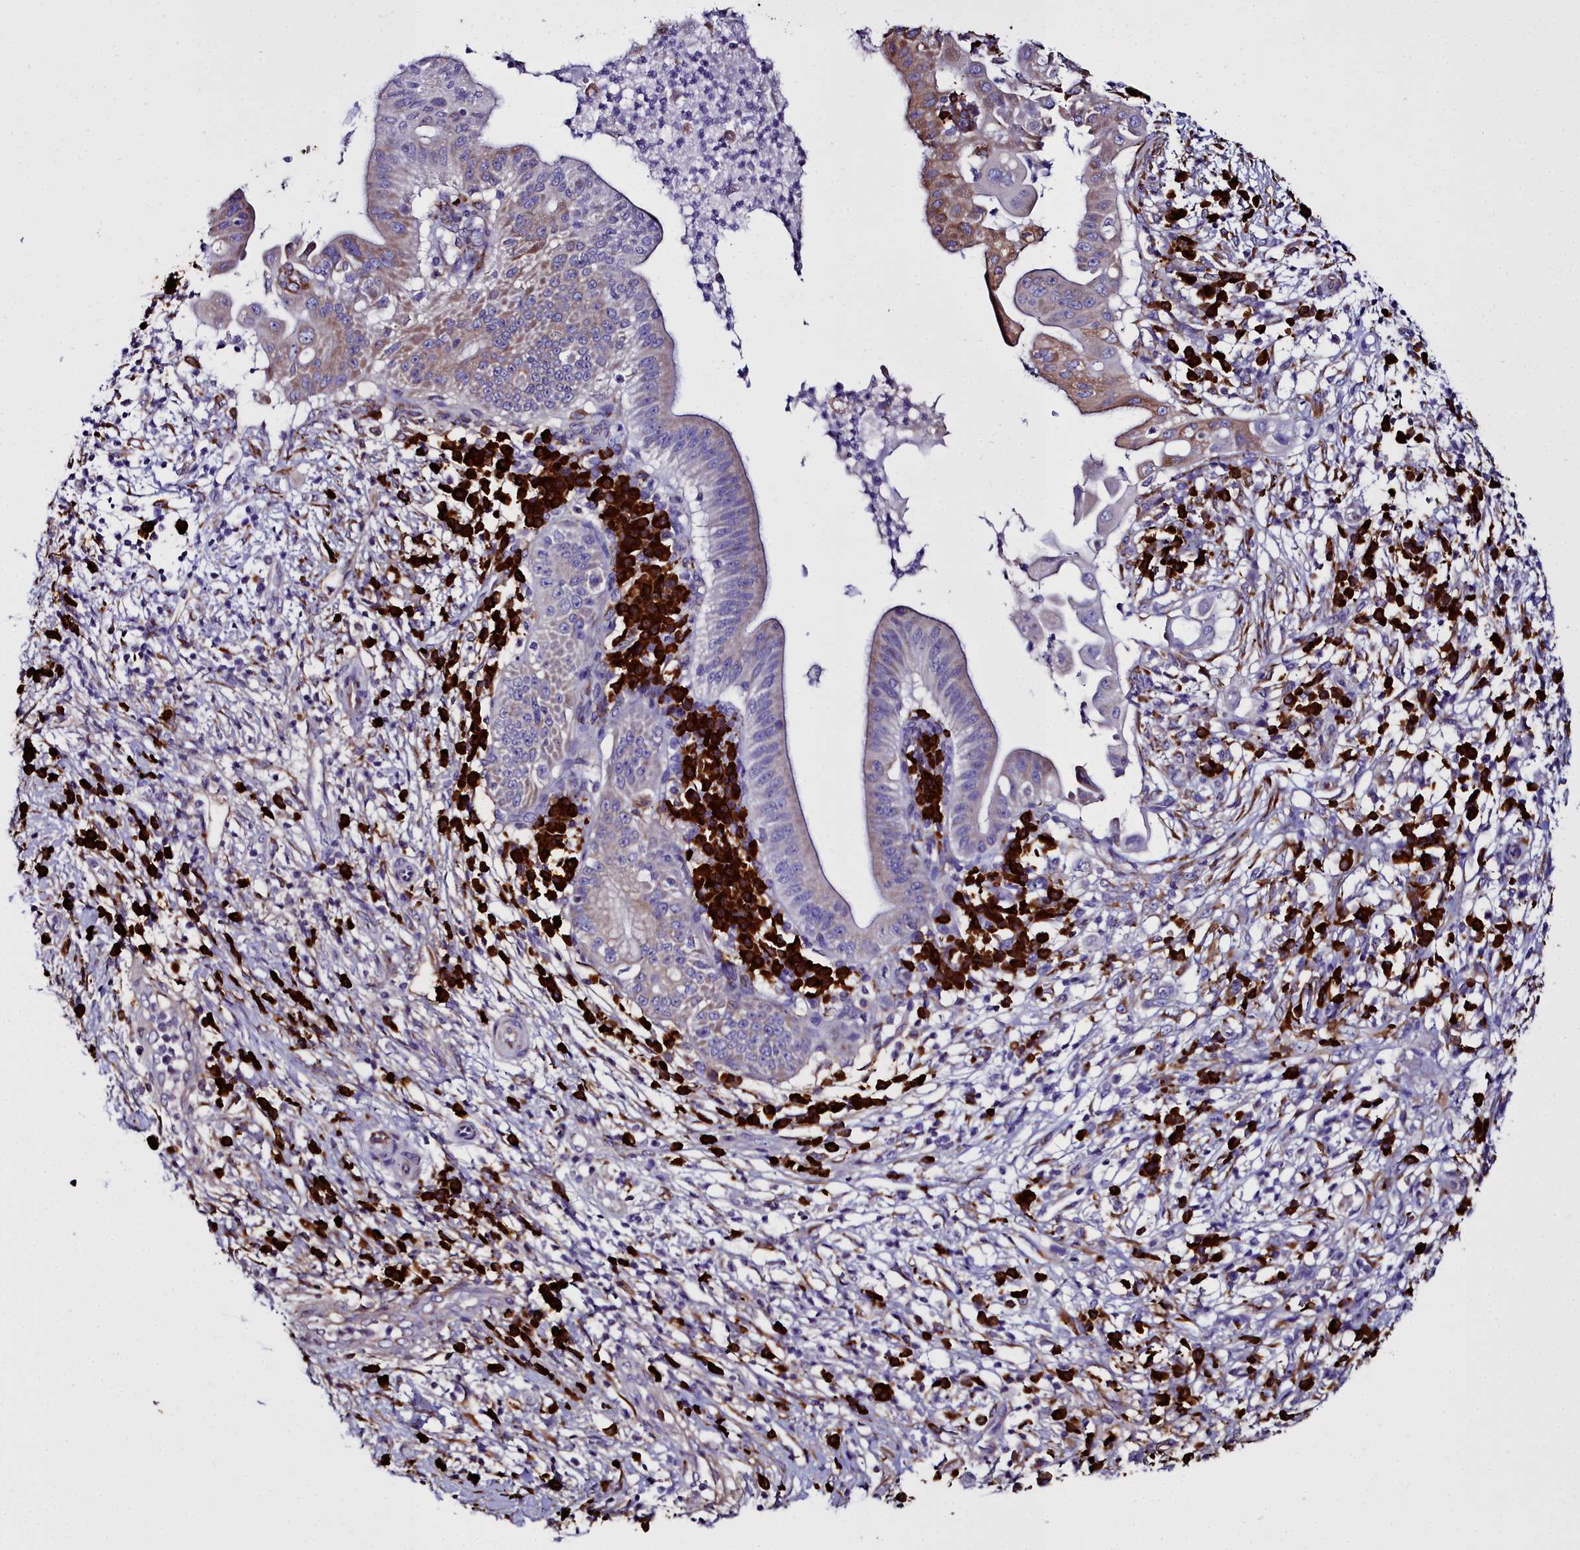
{"staining": {"intensity": "moderate", "quantity": "25%-75%", "location": "cytoplasmic/membranous"}, "tissue": "pancreatic cancer", "cell_type": "Tumor cells", "image_type": "cancer", "snomed": [{"axis": "morphology", "description": "Adenocarcinoma, NOS"}, {"axis": "topography", "description": "Pancreas"}], "caption": "The histopathology image displays a brown stain indicating the presence of a protein in the cytoplasmic/membranous of tumor cells in adenocarcinoma (pancreatic). The staining was performed using DAB (3,3'-diaminobenzidine), with brown indicating positive protein expression. Nuclei are stained blue with hematoxylin.", "gene": "TXNDC5", "patient": {"sex": "male", "age": 68}}